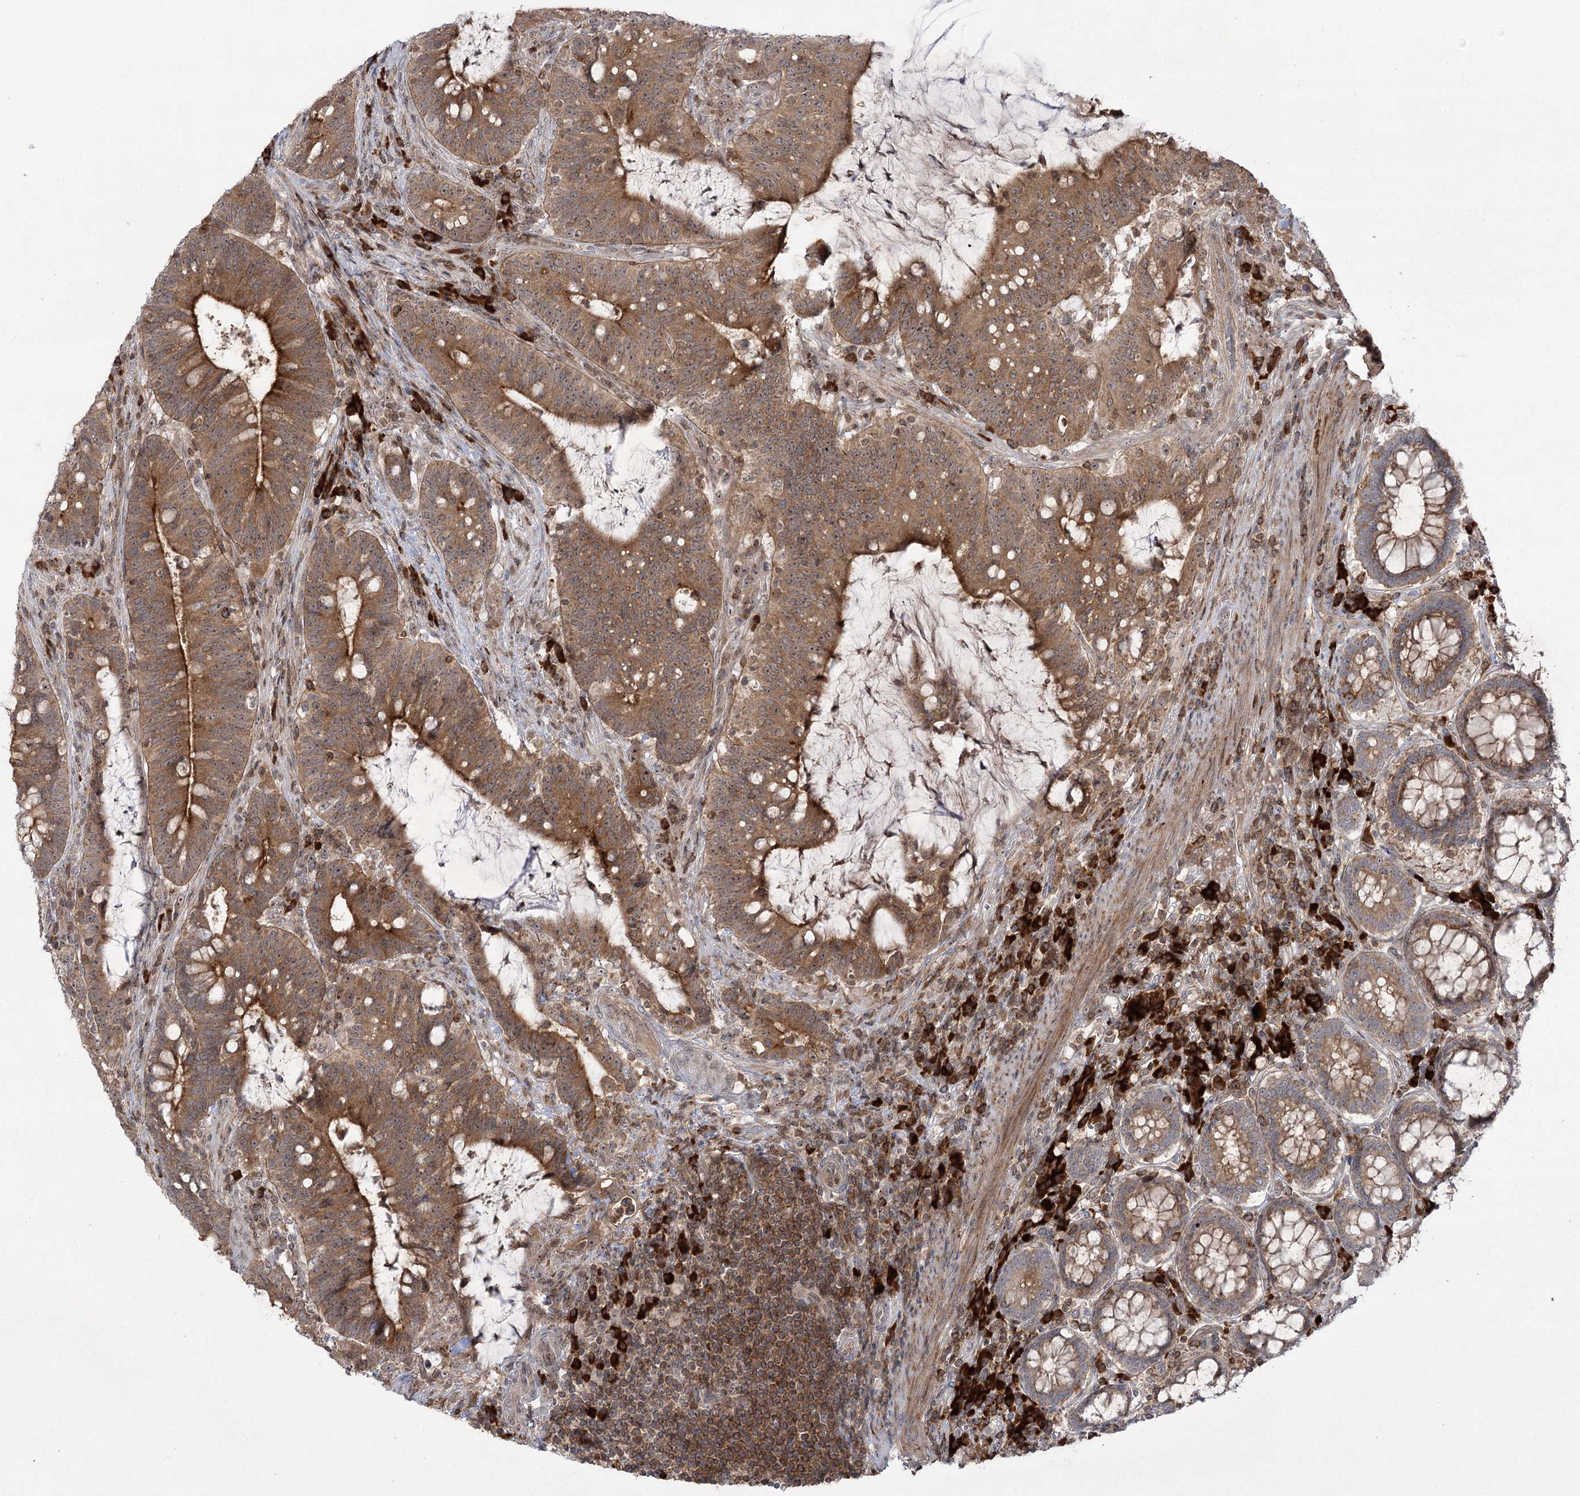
{"staining": {"intensity": "moderate", "quantity": ">75%", "location": "cytoplasmic/membranous"}, "tissue": "colorectal cancer", "cell_type": "Tumor cells", "image_type": "cancer", "snomed": [{"axis": "morphology", "description": "Adenocarcinoma, NOS"}, {"axis": "topography", "description": "Colon"}], "caption": "Protein expression analysis of human colorectal cancer reveals moderate cytoplasmic/membranous staining in approximately >75% of tumor cells. Immunohistochemistry (ihc) stains the protein in brown and the nuclei are stained blue.", "gene": "SYTL1", "patient": {"sex": "female", "age": 66}}